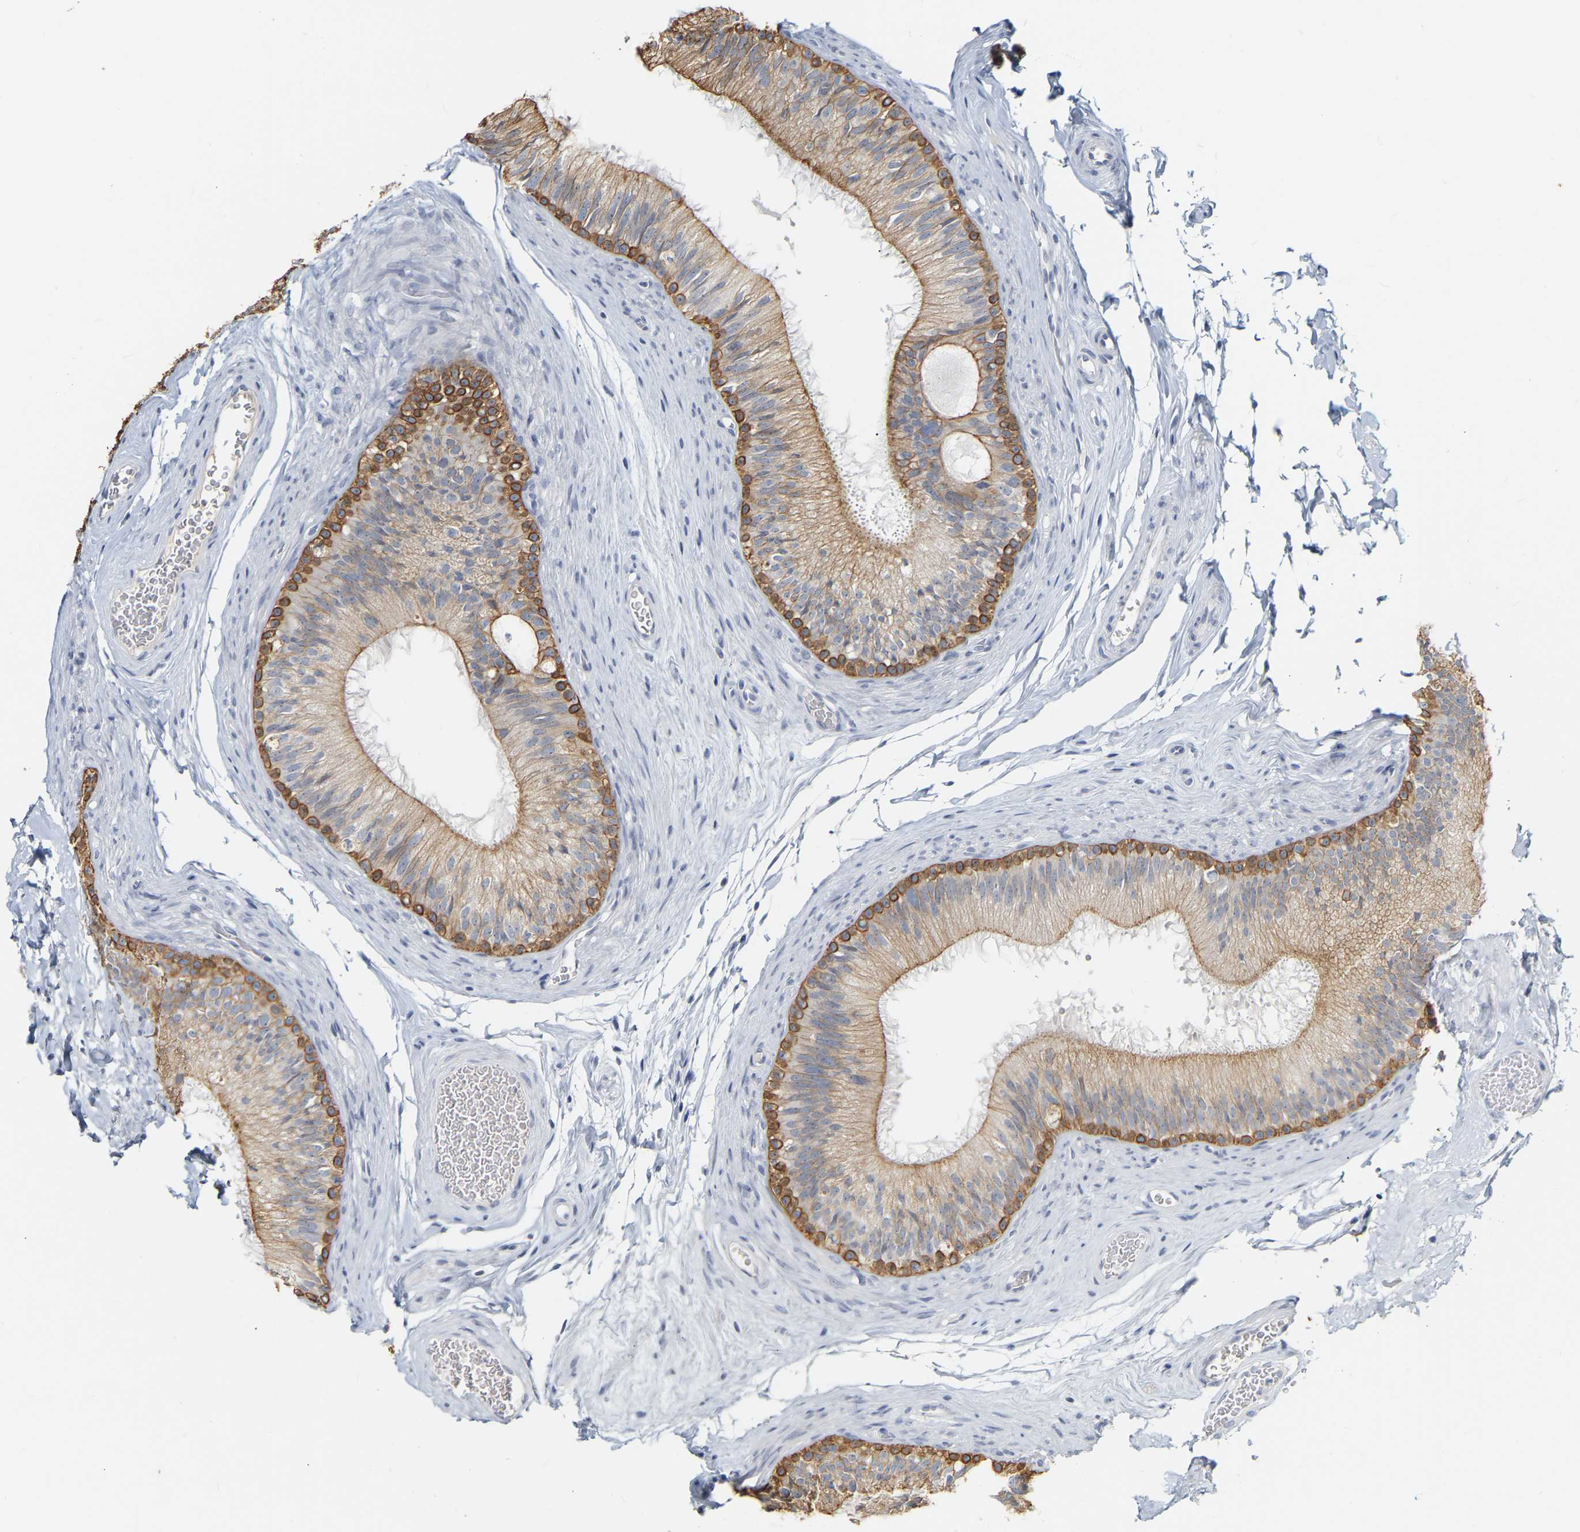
{"staining": {"intensity": "moderate", "quantity": "25%-75%", "location": "cytoplasmic/membranous"}, "tissue": "epididymis", "cell_type": "Glandular cells", "image_type": "normal", "snomed": [{"axis": "morphology", "description": "Normal tissue, NOS"}, {"axis": "topography", "description": "Testis"}, {"axis": "topography", "description": "Epididymis"}], "caption": "Immunohistochemistry (IHC) image of unremarkable human epididymis stained for a protein (brown), which demonstrates medium levels of moderate cytoplasmic/membranous positivity in about 25%-75% of glandular cells.", "gene": "KRT76", "patient": {"sex": "male", "age": 36}}